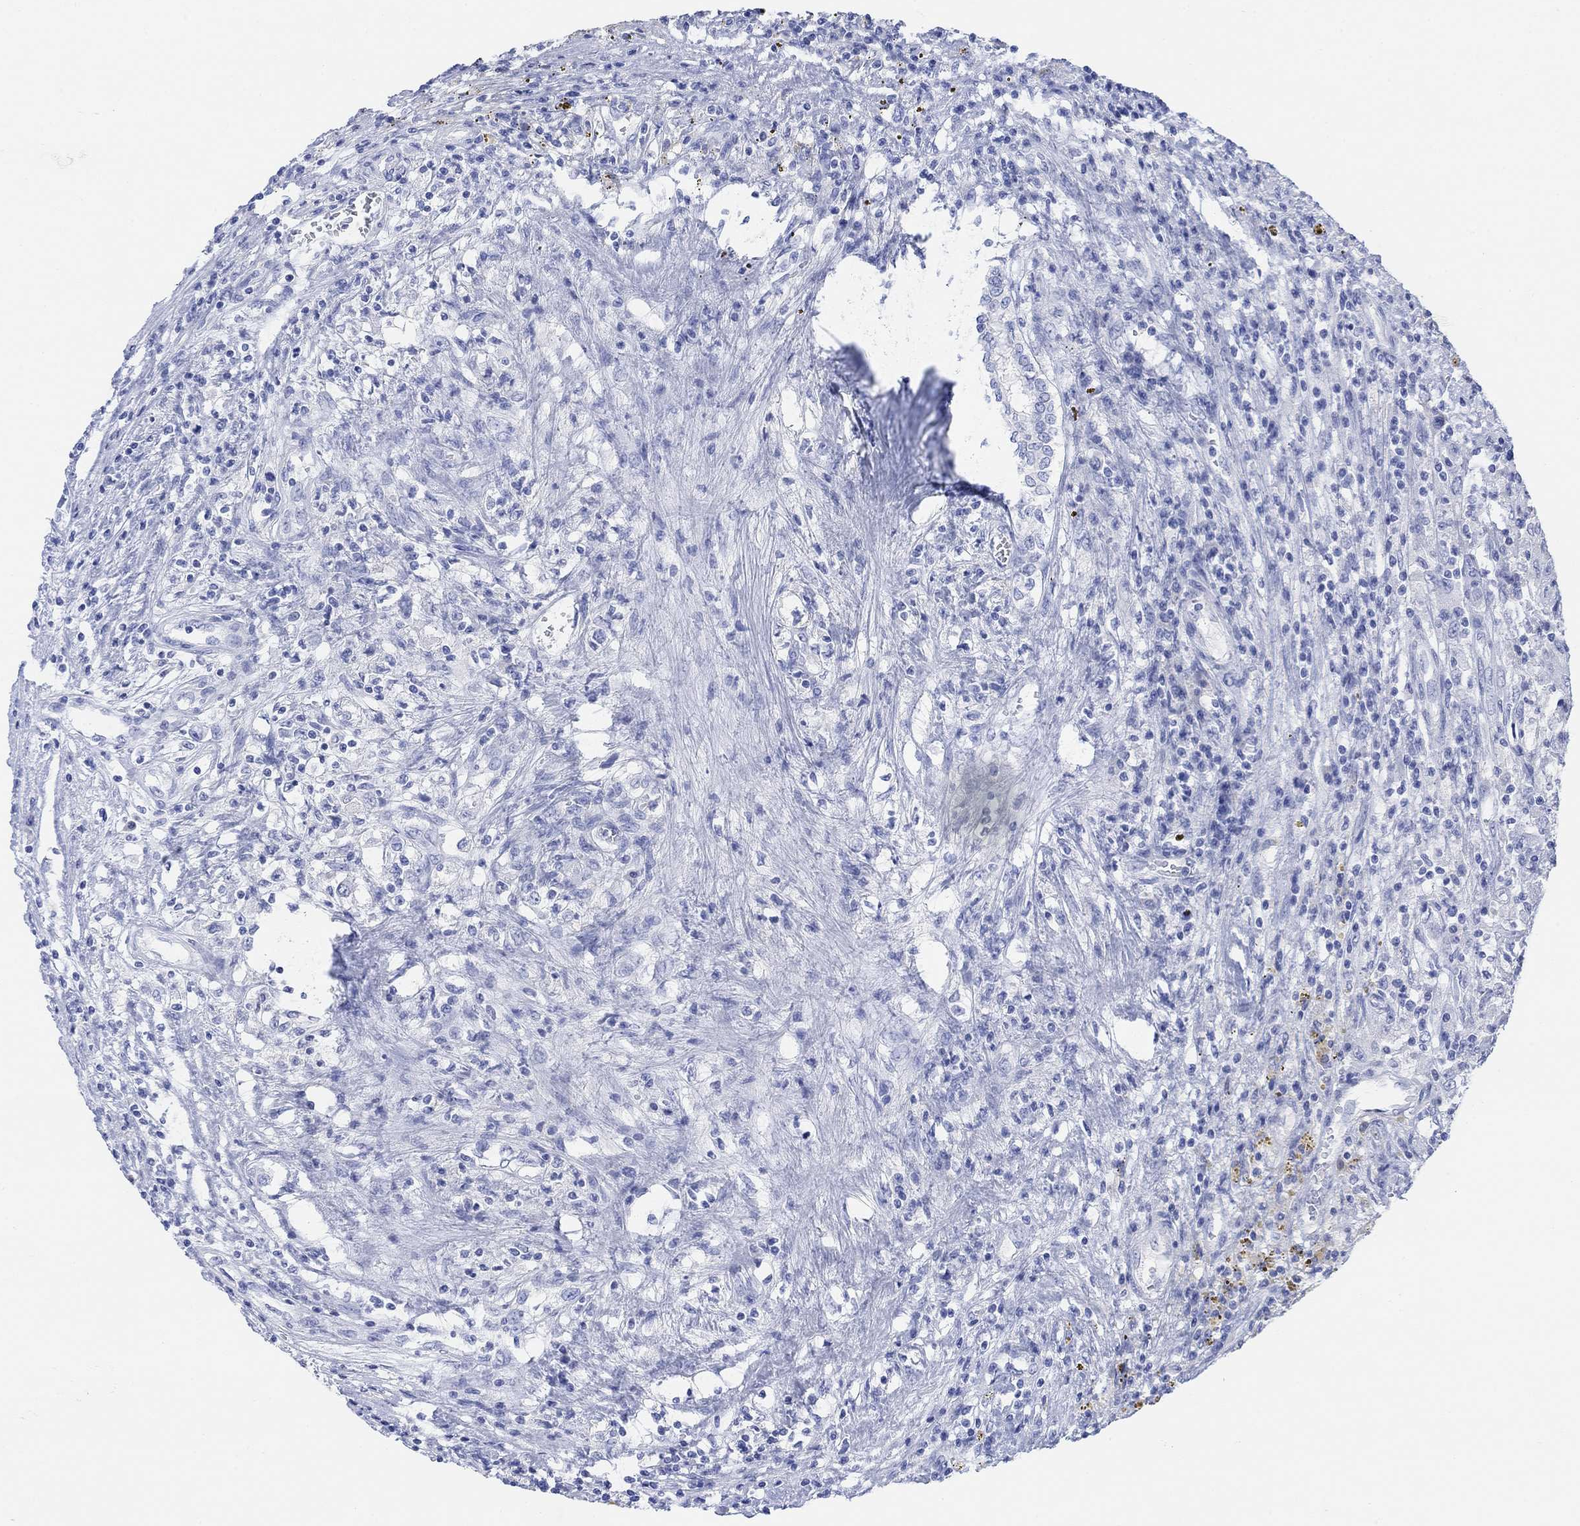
{"staining": {"intensity": "negative", "quantity": "none", "location": "none"}, "tissue": "renal cancer", "cell_type": "Tumor cells", "image_type": "cancer", "snomed": [{"axis": "morphology", "description": "Adenocarcinoma, NOS"}, {"axis": "topography", "description": "Kidney"}], "caption": "Immunohistochemical staining of human renal adenocarcinoma reveals no significant positivity in tumor cells.", "gene": "GNG13", "patient": {"sex": "female", "age": 67}}